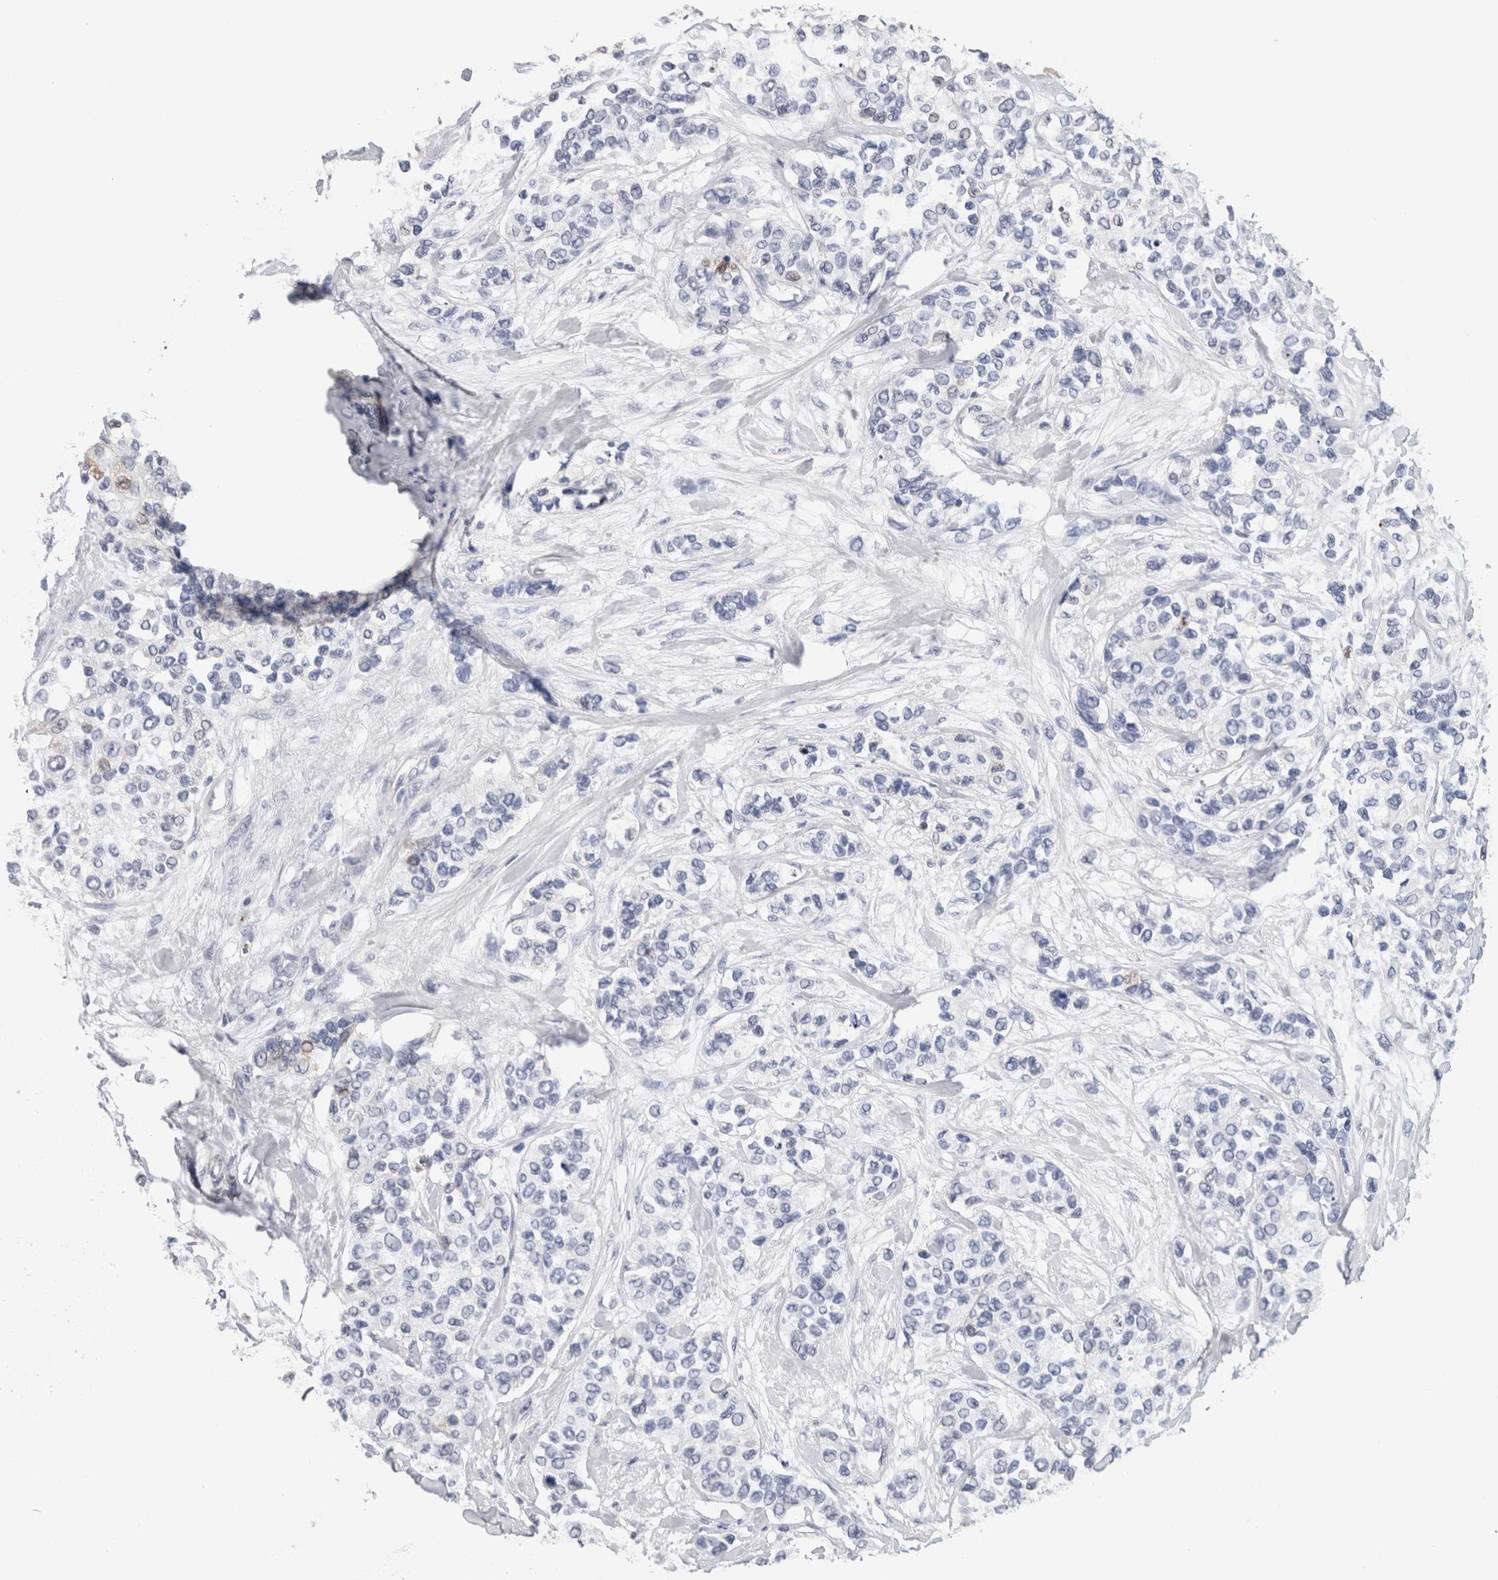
{"staining": {"intensity": "negative", "quantity": "none", "location": "none"}, "tissue": "urothelial cancer", "cell_type": "Tumor cells", "image_type": "cancer", "snomed": [{"axis": "morphology", "description": "Urothelial carcinoma, High grade"}, {"axis": "topography", "description": "Urinary bladder"}], "caption": "IHC photomicrograph of high-grade urothelial carcinoma stained for a protein (brown), which shows no positivity in tumor cells.", "gene": "FABP4", "patient": {"sex": "female", "age": 56}}